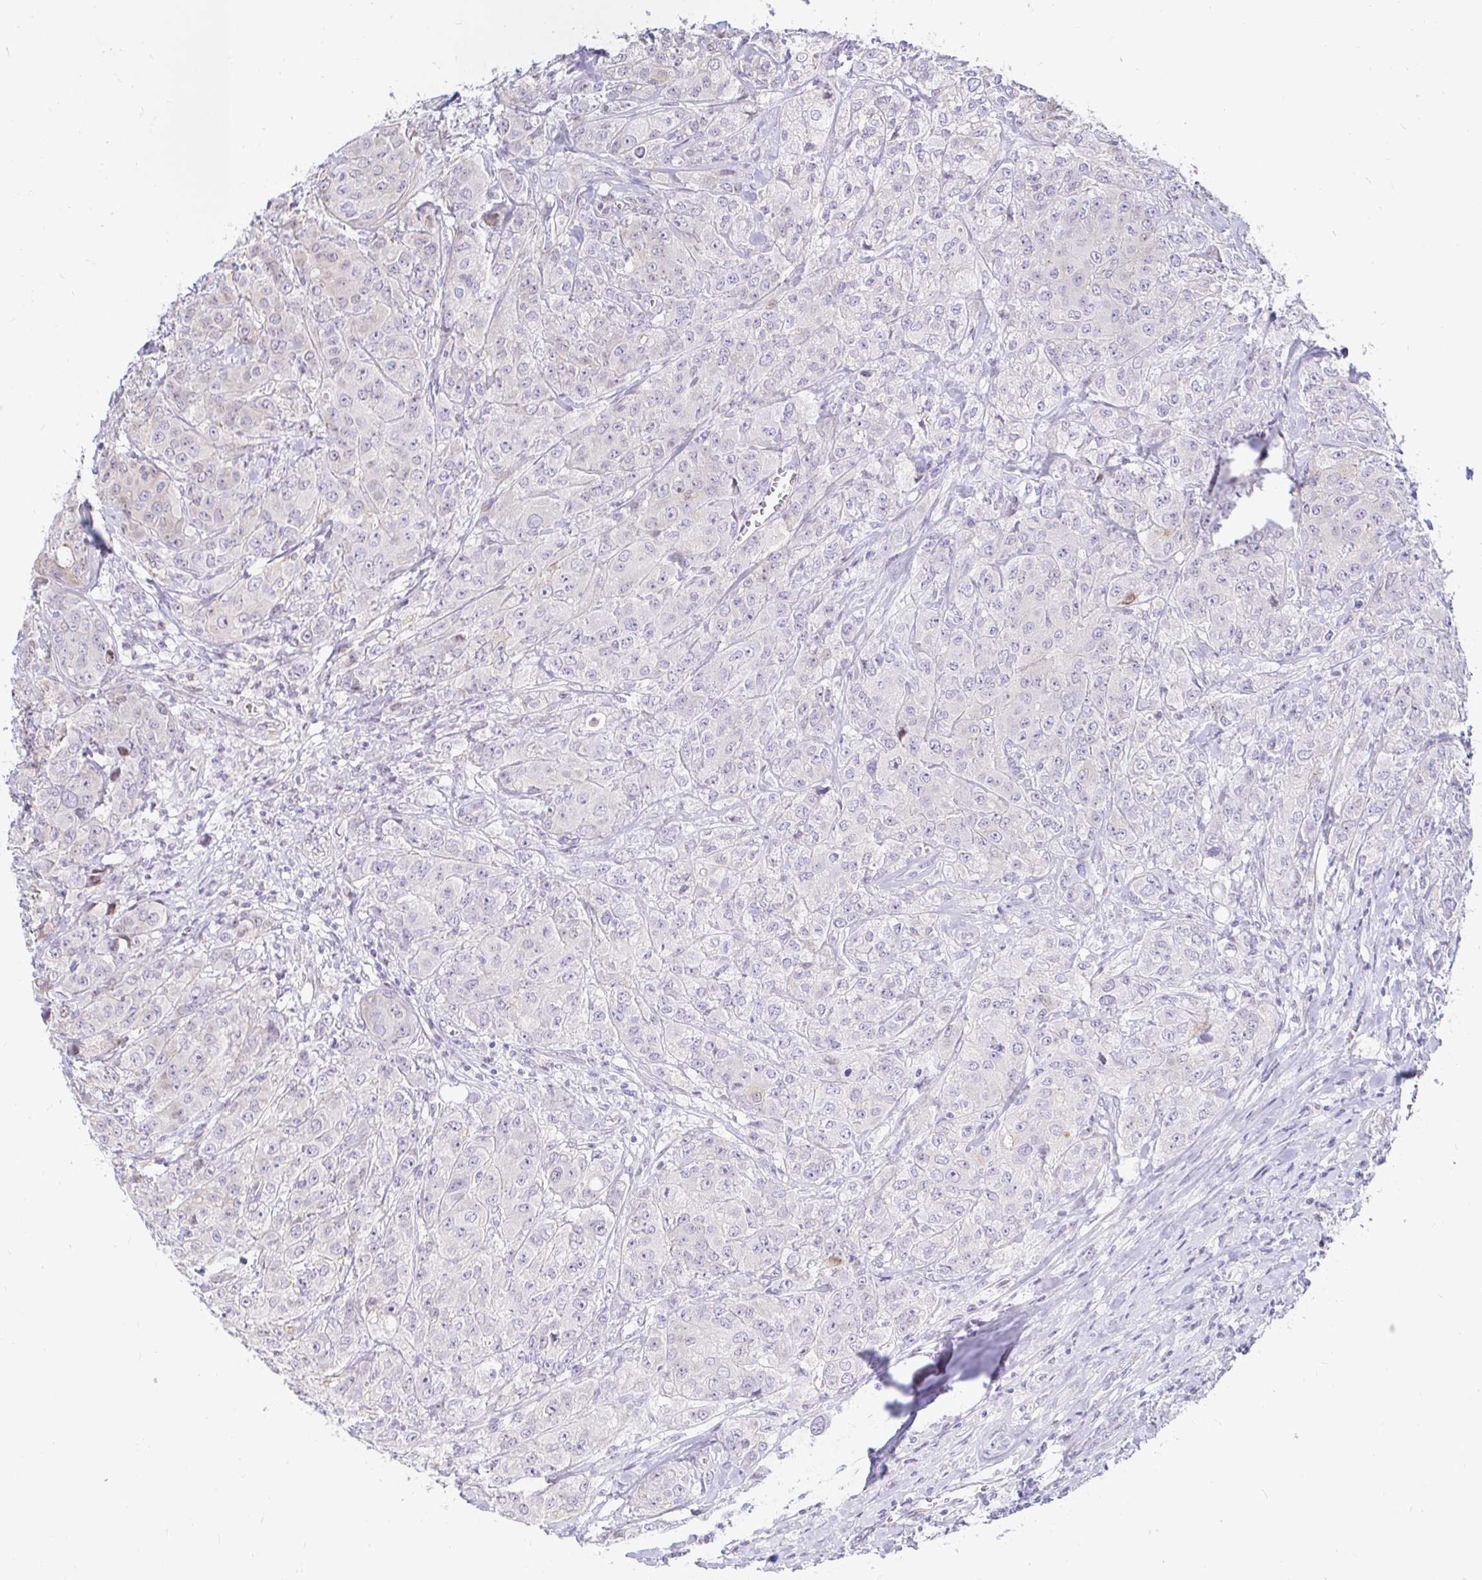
{"staining": {"intensity": "negative", "quantity": "none", "location": "none"}, "tissue": "breast cancer", "cell_type": "Tumor cells", "image_type": "cancer", "snomed": [{"axis": "morphology", "description": "Normal tissue, NOS"}, {"axis": "morphology", "description": "Duct carcinoma"}, {"axis": "topography", "description": "Breast"}], "caption": "Immunohistochemistry (IHC) photomicrograph of human breast intraductal carcinoma stained for a protein (brown), which exhibits no expression in tumor cells.", "gene": "CAPSL", "patient": {"sex": "female", "age": 43}}